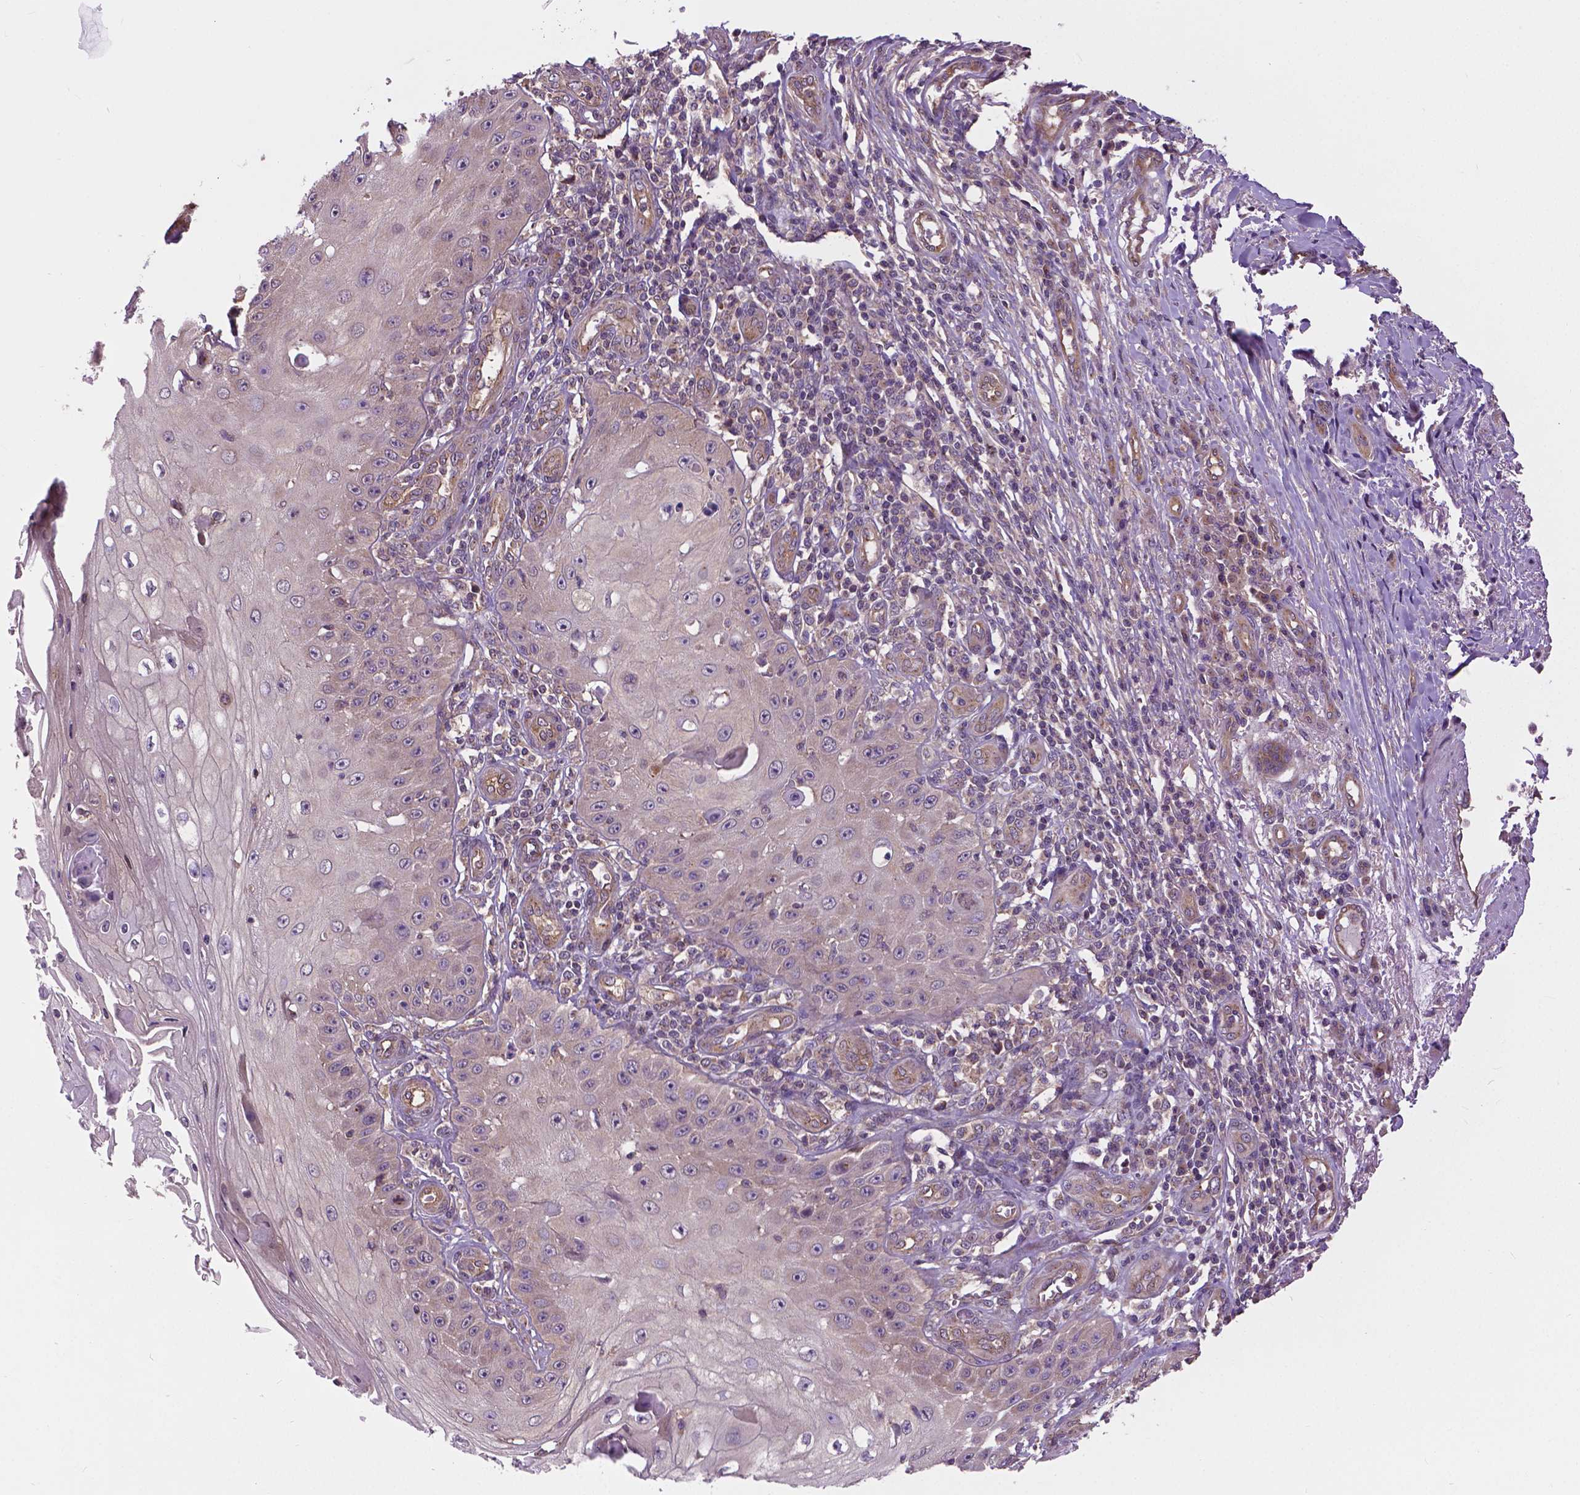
{"staining": {"intensity": "weak", "quantity": "<25%", "location": "cytoplasmic/membranous"}, "tissue": "skin cancer", "cell_type": "Tumor cells", "image_type": "cancer", "snomed": [{"axis": "morphology", "description": "Squamous cell carcinoma, NOS"}, {"axis": "topography", "description": "Skin"}], "caption": "A histopathology image of human skin cancer is negative for staining in tumor cells.", "gene": "MZT1", "patient": {"sex": "male", "age": 70}}